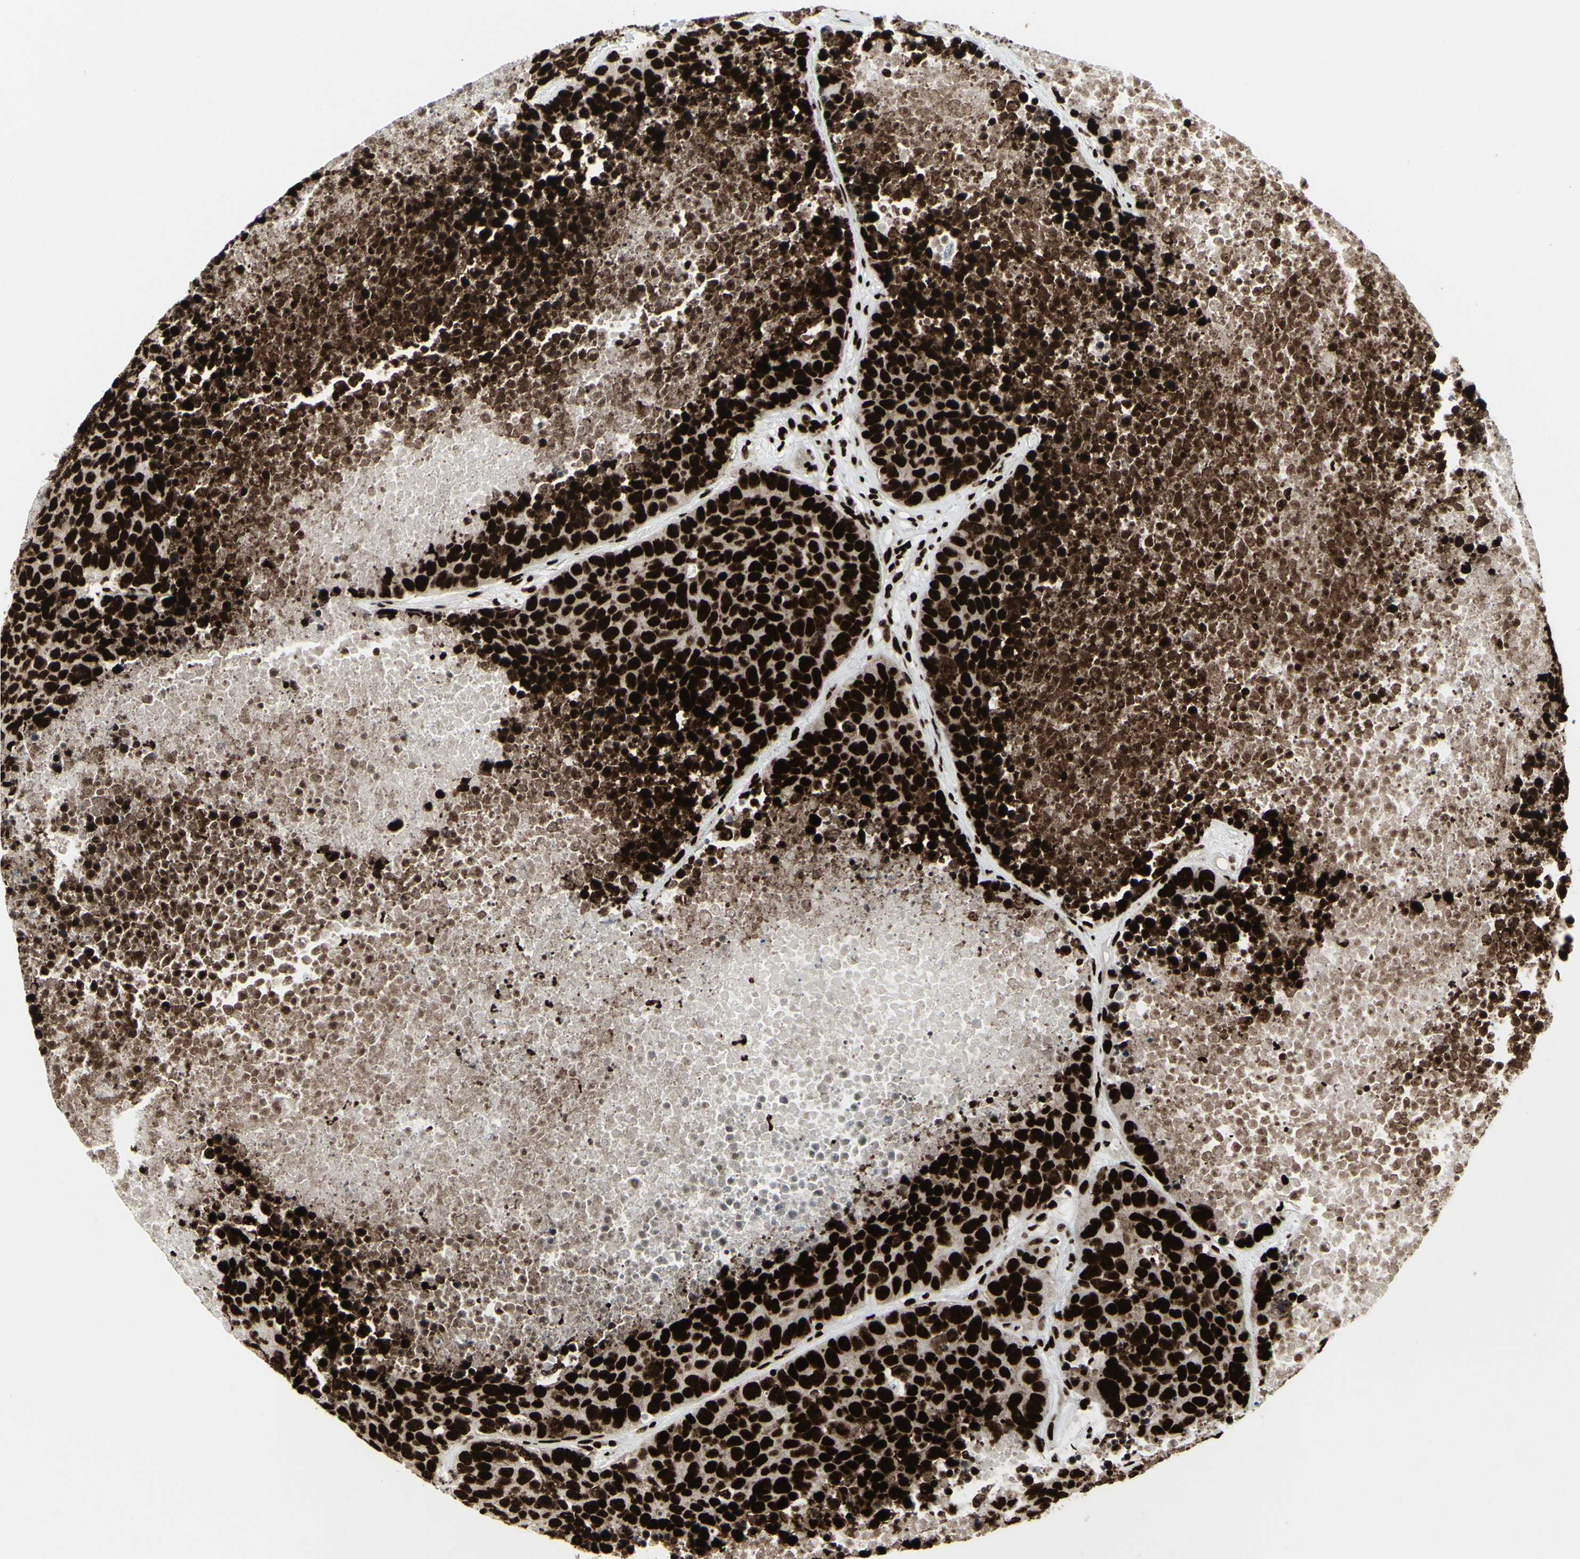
{"staining": {"intensity": "strong", "quantity": ">75%", "location": "nuclear"}, "tissue": "carcinoid", "cell_type": "Tumor cells", "image_type": "cancer", "snomed": [{"axis": "morphology", "description": "Carcinoid, malignant, NOS"}, {"axis": "topography", "description": "Lung"}], "caption": "Carcinoid stained with immunohistochemistry (IHC) shows strong nuclear positivity in about >75% of tumor cells. (Brightfield microscopy of DAB IHC at high magnification).", "gene": "U2AF2", "patient": {"sex": "male", "age": 60}}